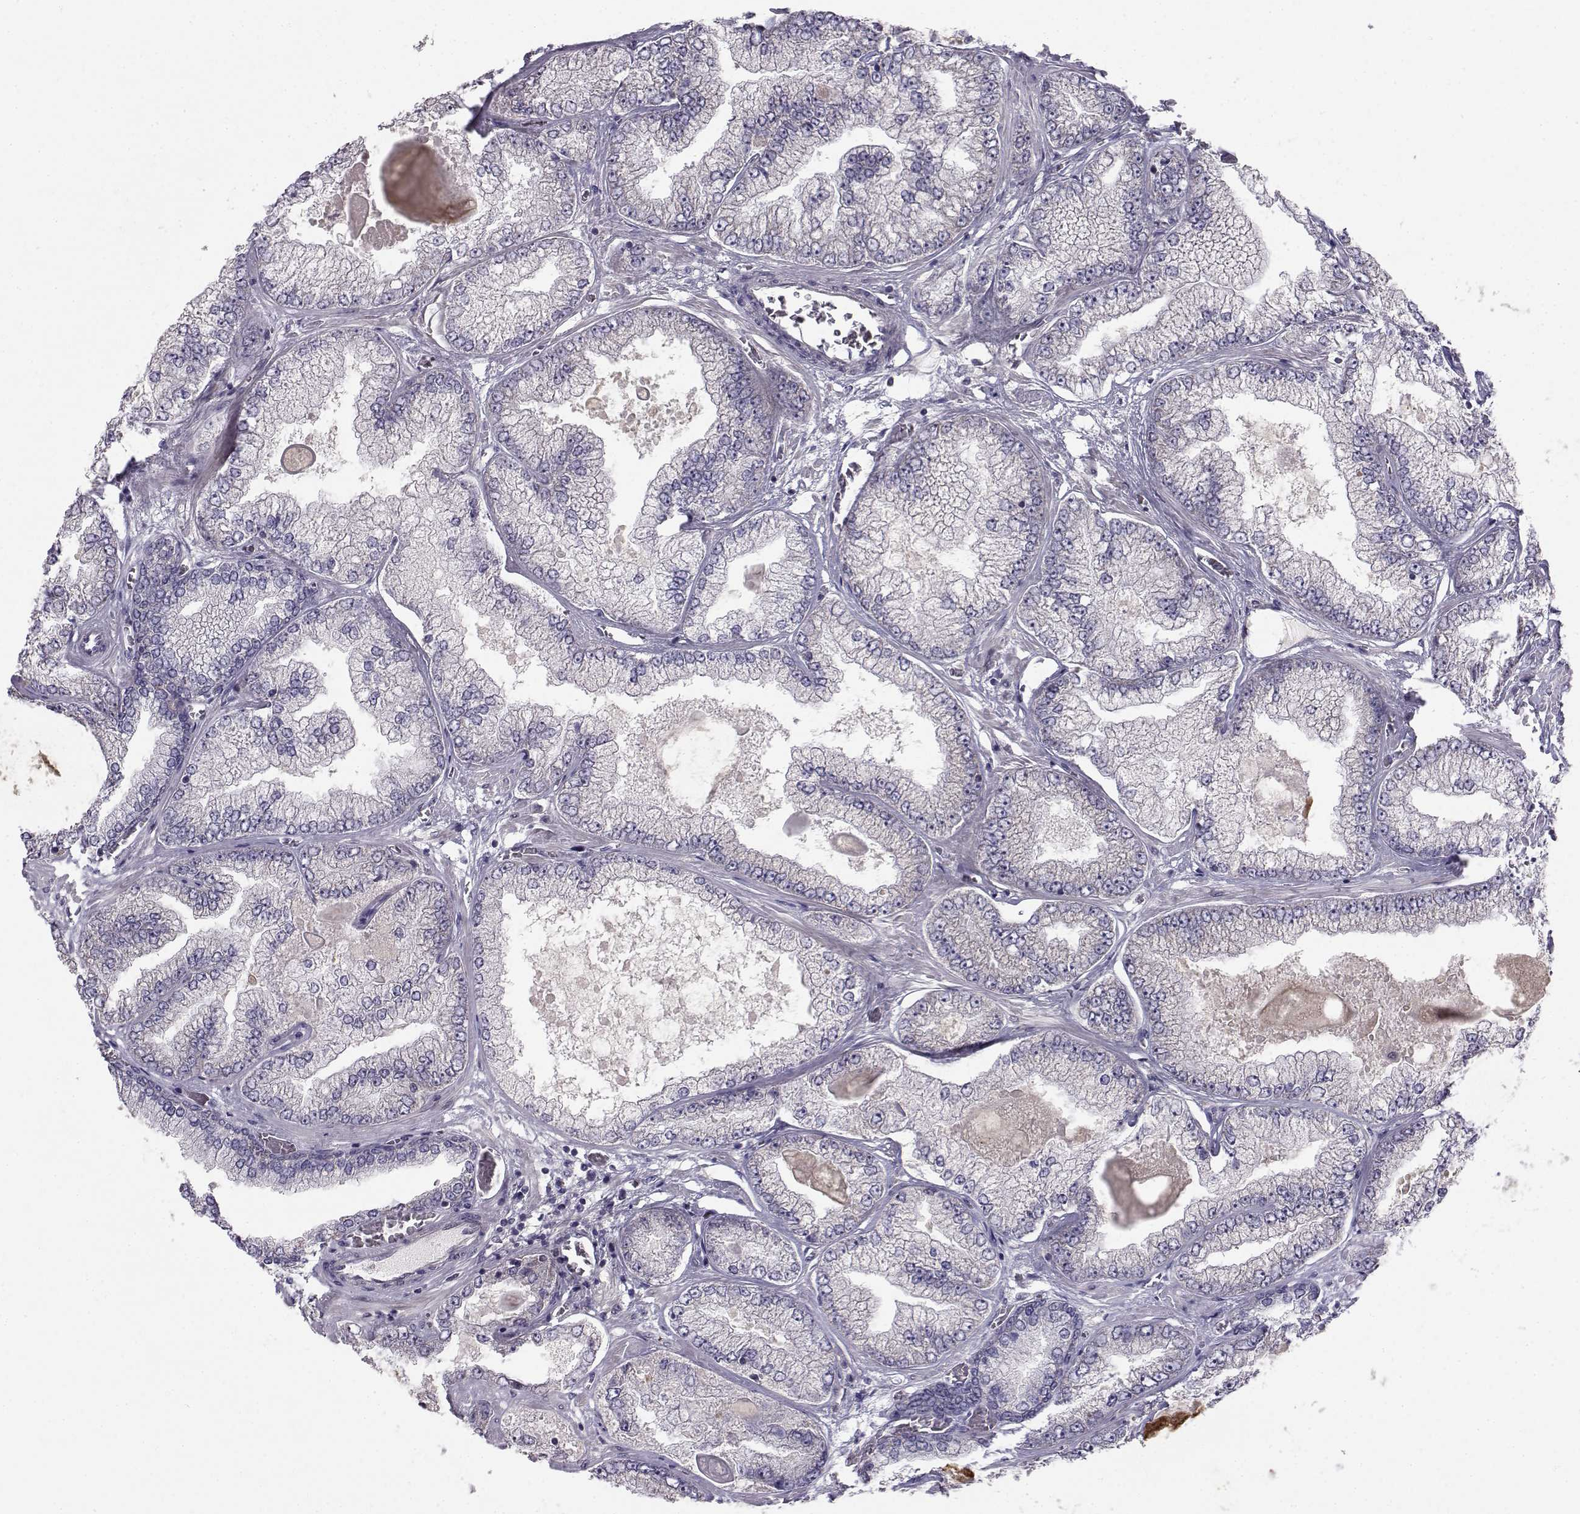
{"staining": {"intensity": "negative", "quantity": "none", "location": "none"}, "tissue": "prostate cancer", "cell_type": "Tumor cells", "image_type": "cancer", "snomed": [{"axis": "morphology", "description": "Adenocarcinoma, Low grade"}, {"axis": "topography", "description": "Prostate"}], "caption": "Tumor cells are negative for protein expression in human prostate cancer.", "gene": "PEX5L", "patient": {"sex": "male", "age": 57}}